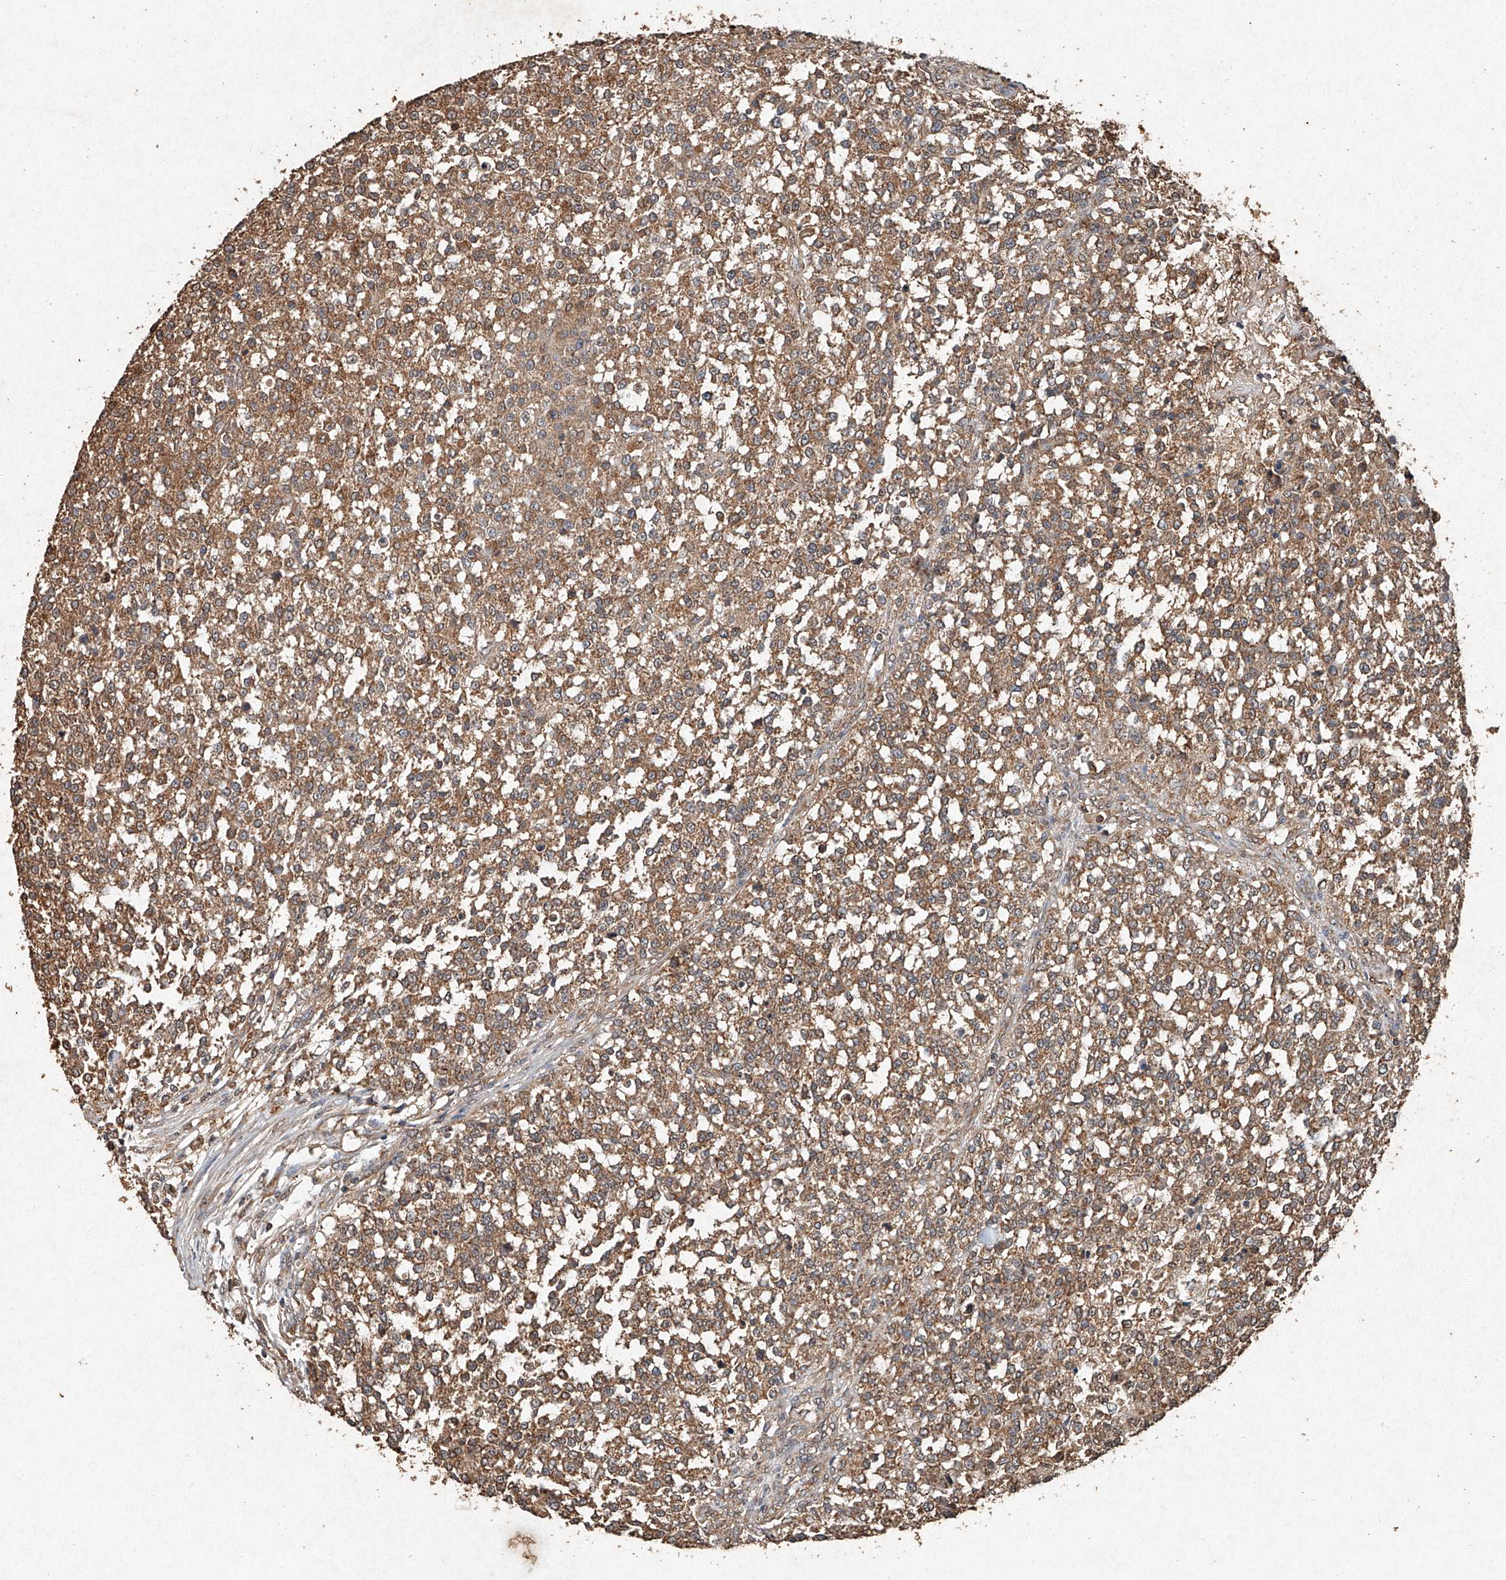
{"staining": {"intensity": "moderate", "quantity": ">75%", "location": "cytoplasmic/membranous"}, "tissue": "testis cancer", "cell_type": "Tumor cells", "image_type": "cancer", "snomed": [{"axis": "morphology", "description": "Seminoma, NOS"}, {"axis": "topography", "description": "Testis"}], "caption": "A photomicrograph of seminoma (testis) stained for a protein reveals moderate cytoplasmic/membranous brown staining in tumor cells.", "gene": "STK3", "patient": {"sex": "male", "age": 59}}